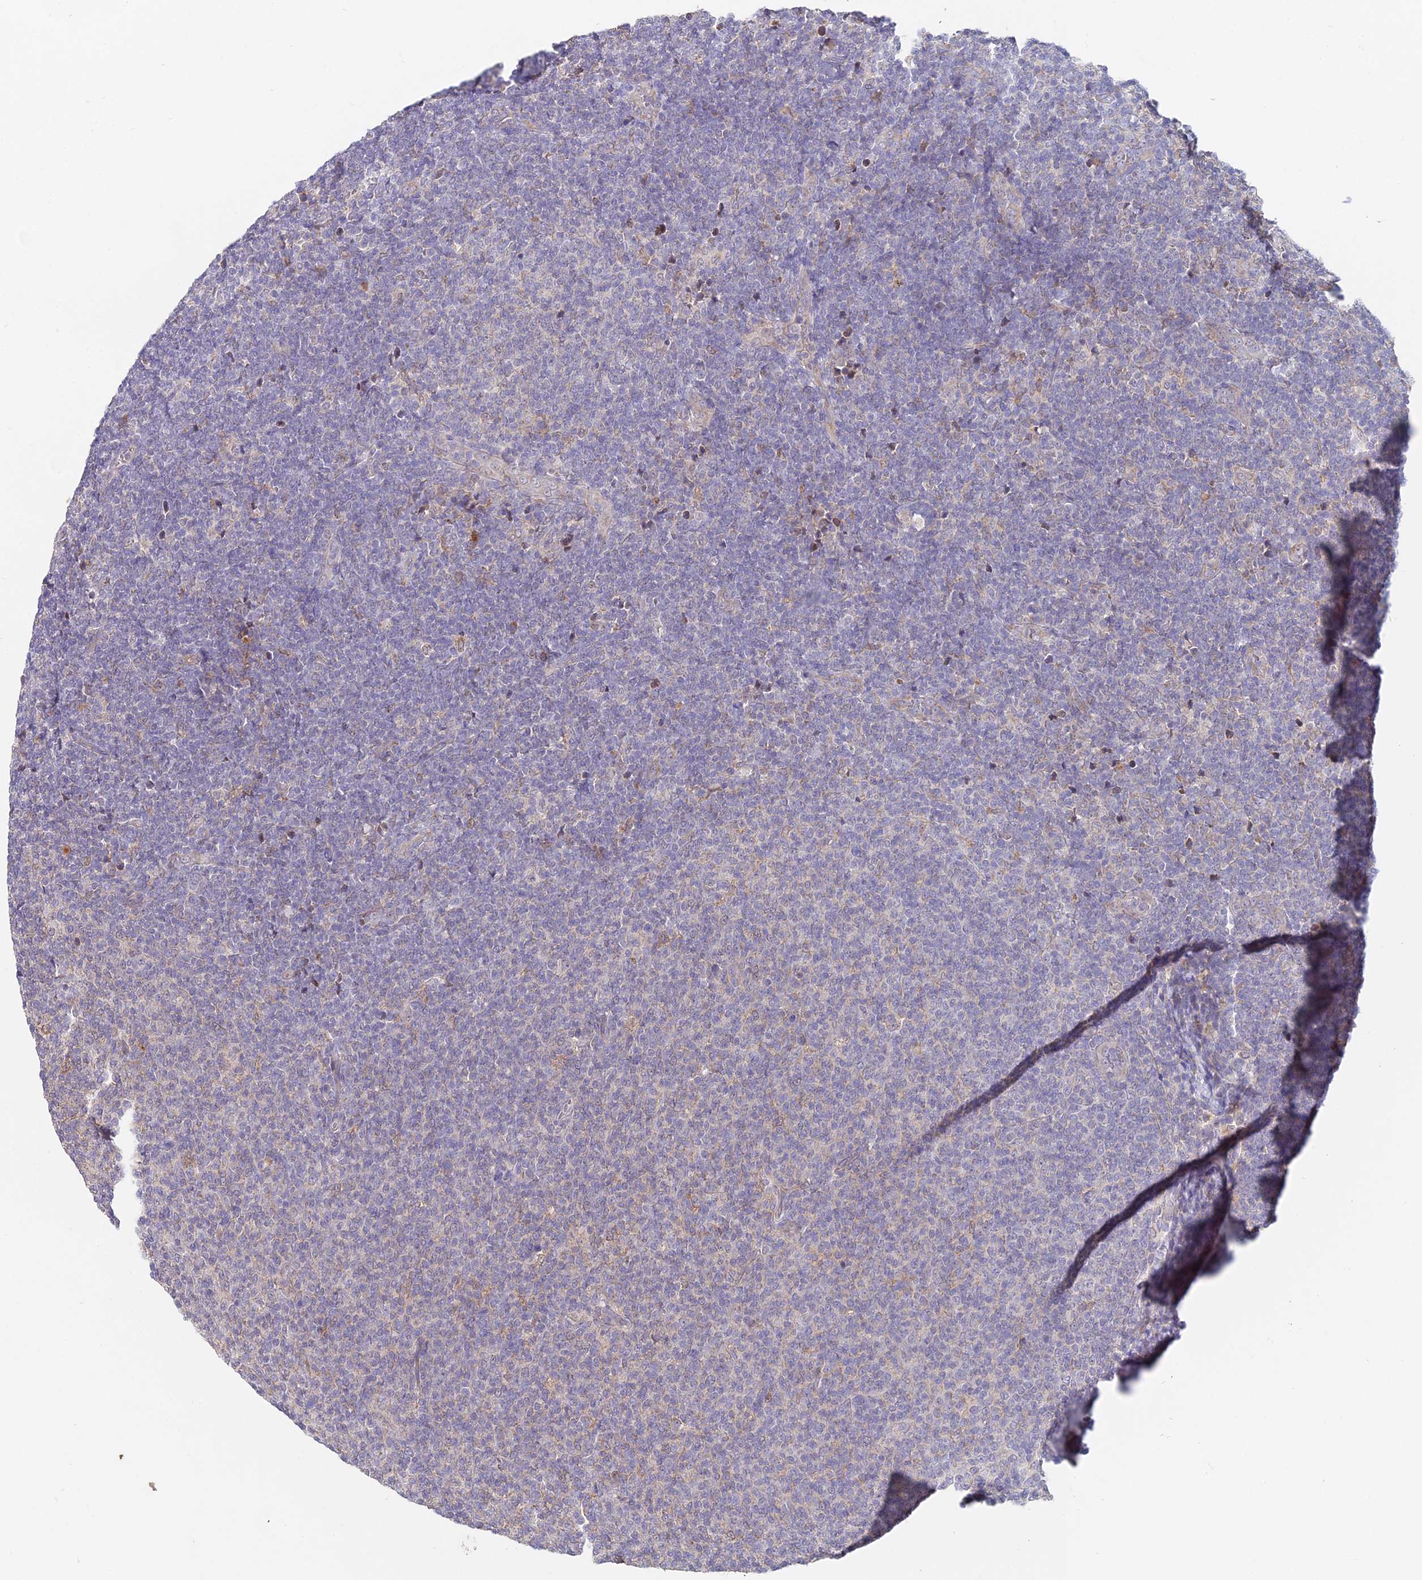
{"staining": {"intensity": "negative", "quantity": "none", "location": "none"}, "tissue": "lymphoma", "cell_type": "Tumor cells", "image_type": "cancer", "snomed": [{"axis": "morphology", "description": "Malignant lymphoma, non-Hodgkin's type, Low grade"}, {"axis": "topography", "description": "Lymph node"}], "caption": "Tumor cells are negative for brown protein staining in lymphoma.", "gene": "WDR43", "patient": {"sex": "male", "age": 66}}